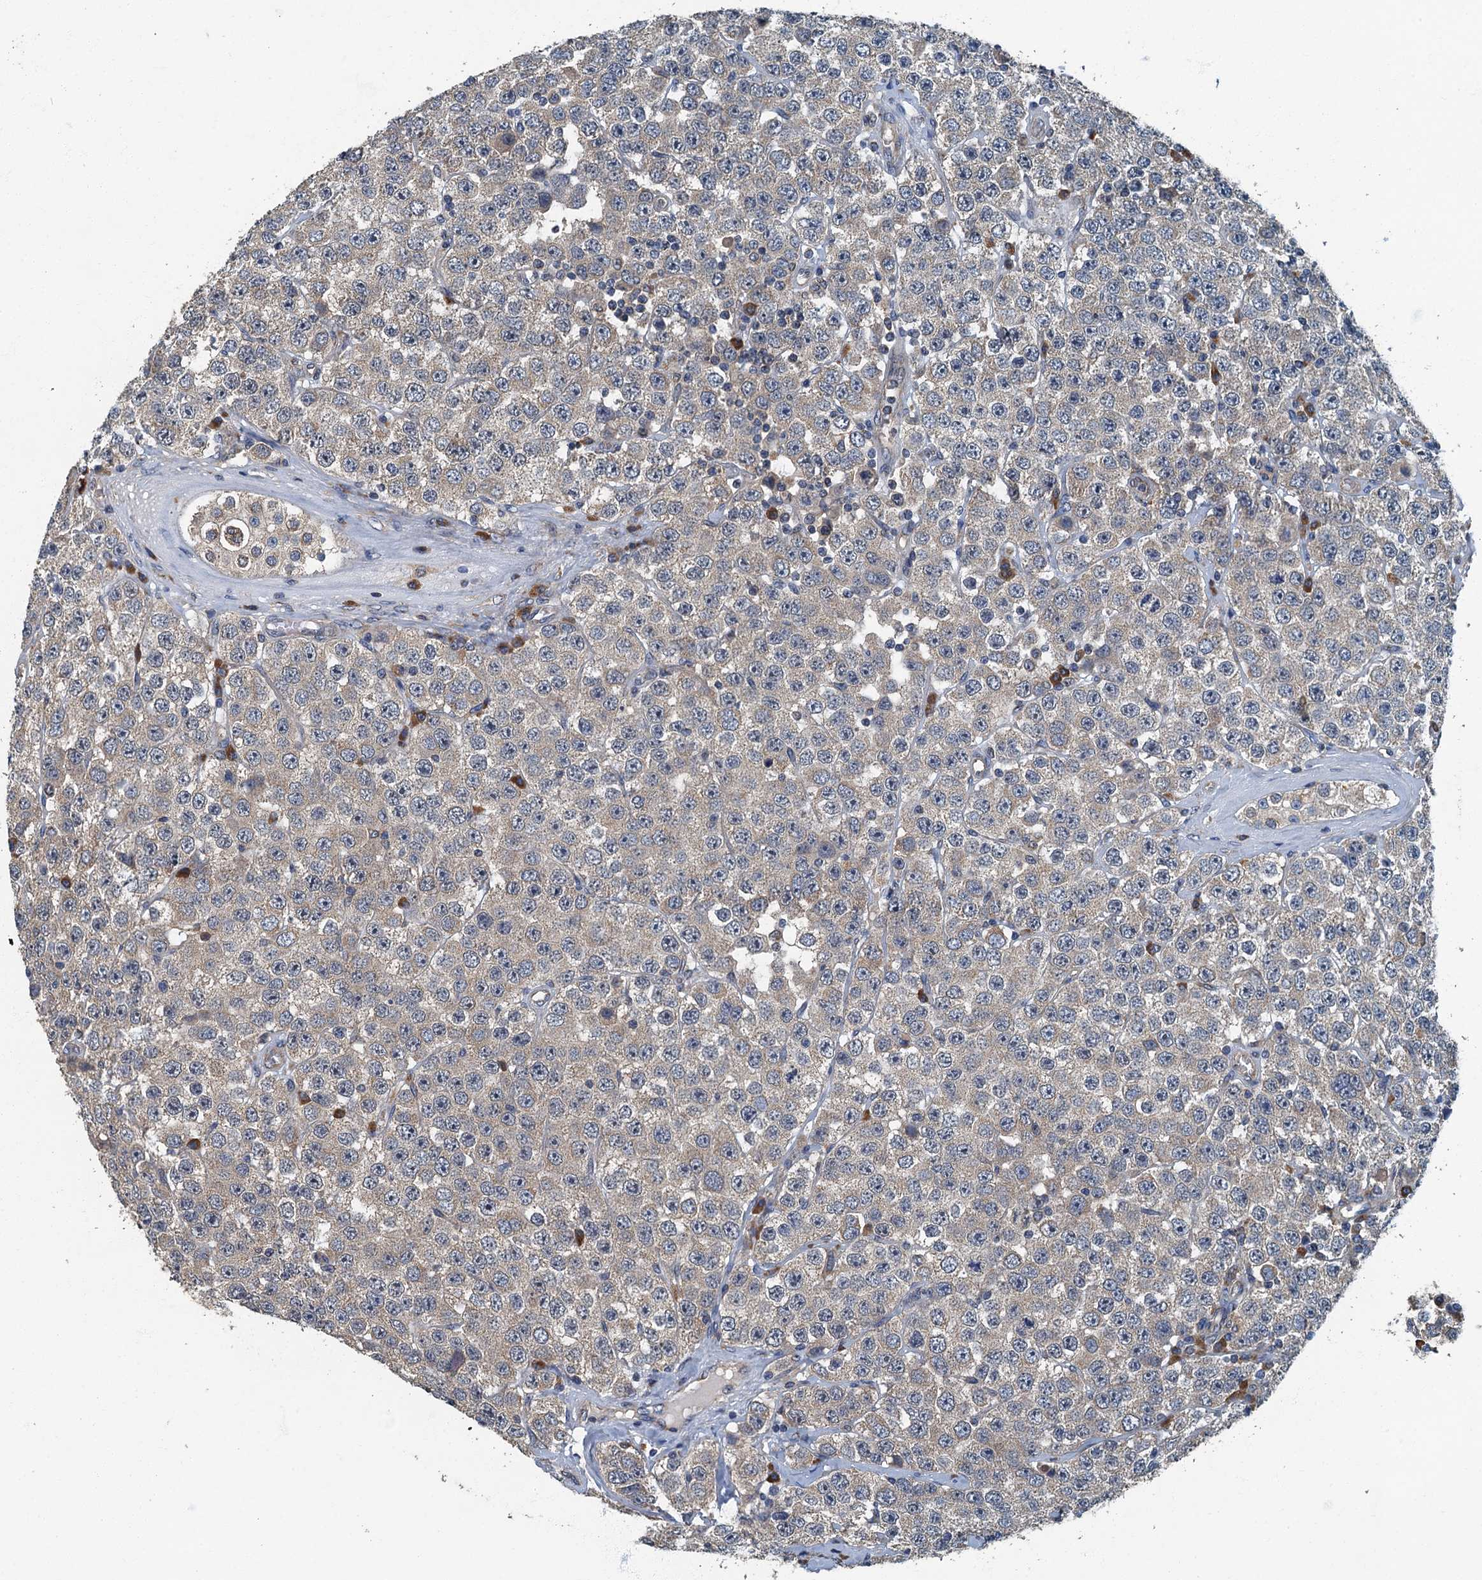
{"staining": {"intensity": "negative", "quantity": "none", "location": "none"}, "tissue": "testis cancer", "cell_type": "Tumor cells", "image_type": "cancer", "snomed": [{"axis": "morphology", "description": "Seminoma, NOS"}, {"axis": "topography", "description": "Testis"}], "caption": "Micrograph shows no significant protein staining in tumor cells of testis cancer (seminoma). (Brightfield microscopy of DAB IHC at high magnification).", "gene": "DDX49", "patient": {"sex": "male", "age": 28}}